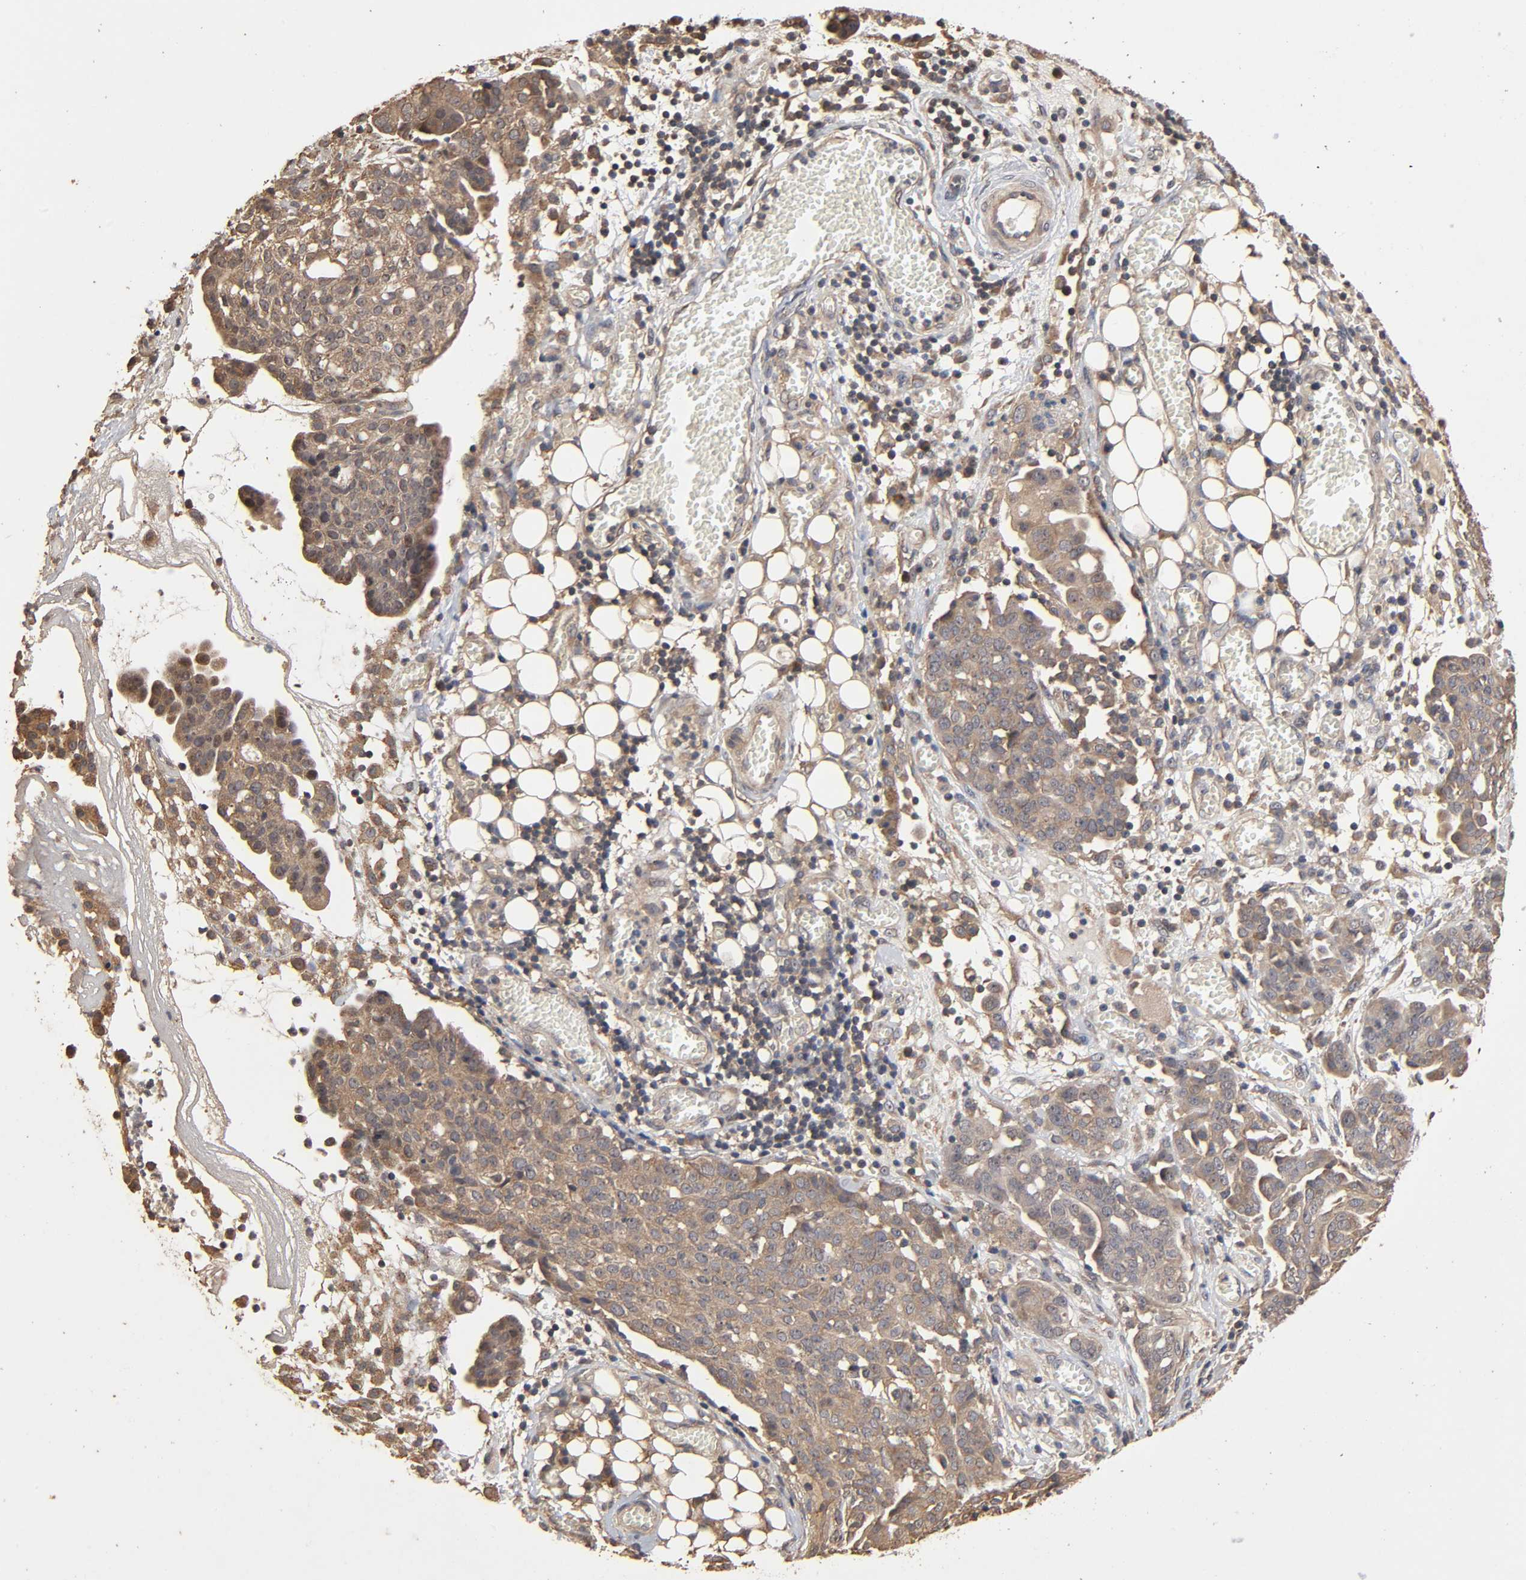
{"staining": {"intensity": "moderate", "quantity": ">75%", "location": "cytoplasmic/membranous"}, "tissue": "ovarian cancer", "cell_type": "Tumor cells", "image_type": "cancer", "snomed": [{"axis": "morphology", "description": "Cystadenocarcinoma, serous, NOS"}, {"axis": "topography", "description": "Soft tissue"}, {"axis": "topography", "description": "Ovary"}], "caption": "This histopathology image demonstrates immunohistochemistry (IHC) staining of ovarian serous cystadenocarcinoma, with medium moderate cytoplasmic/membranous staining in about >75% of tumor cells.", "gene": "ARHGEF7", "patient": {"sex": "female", "age": 57}}